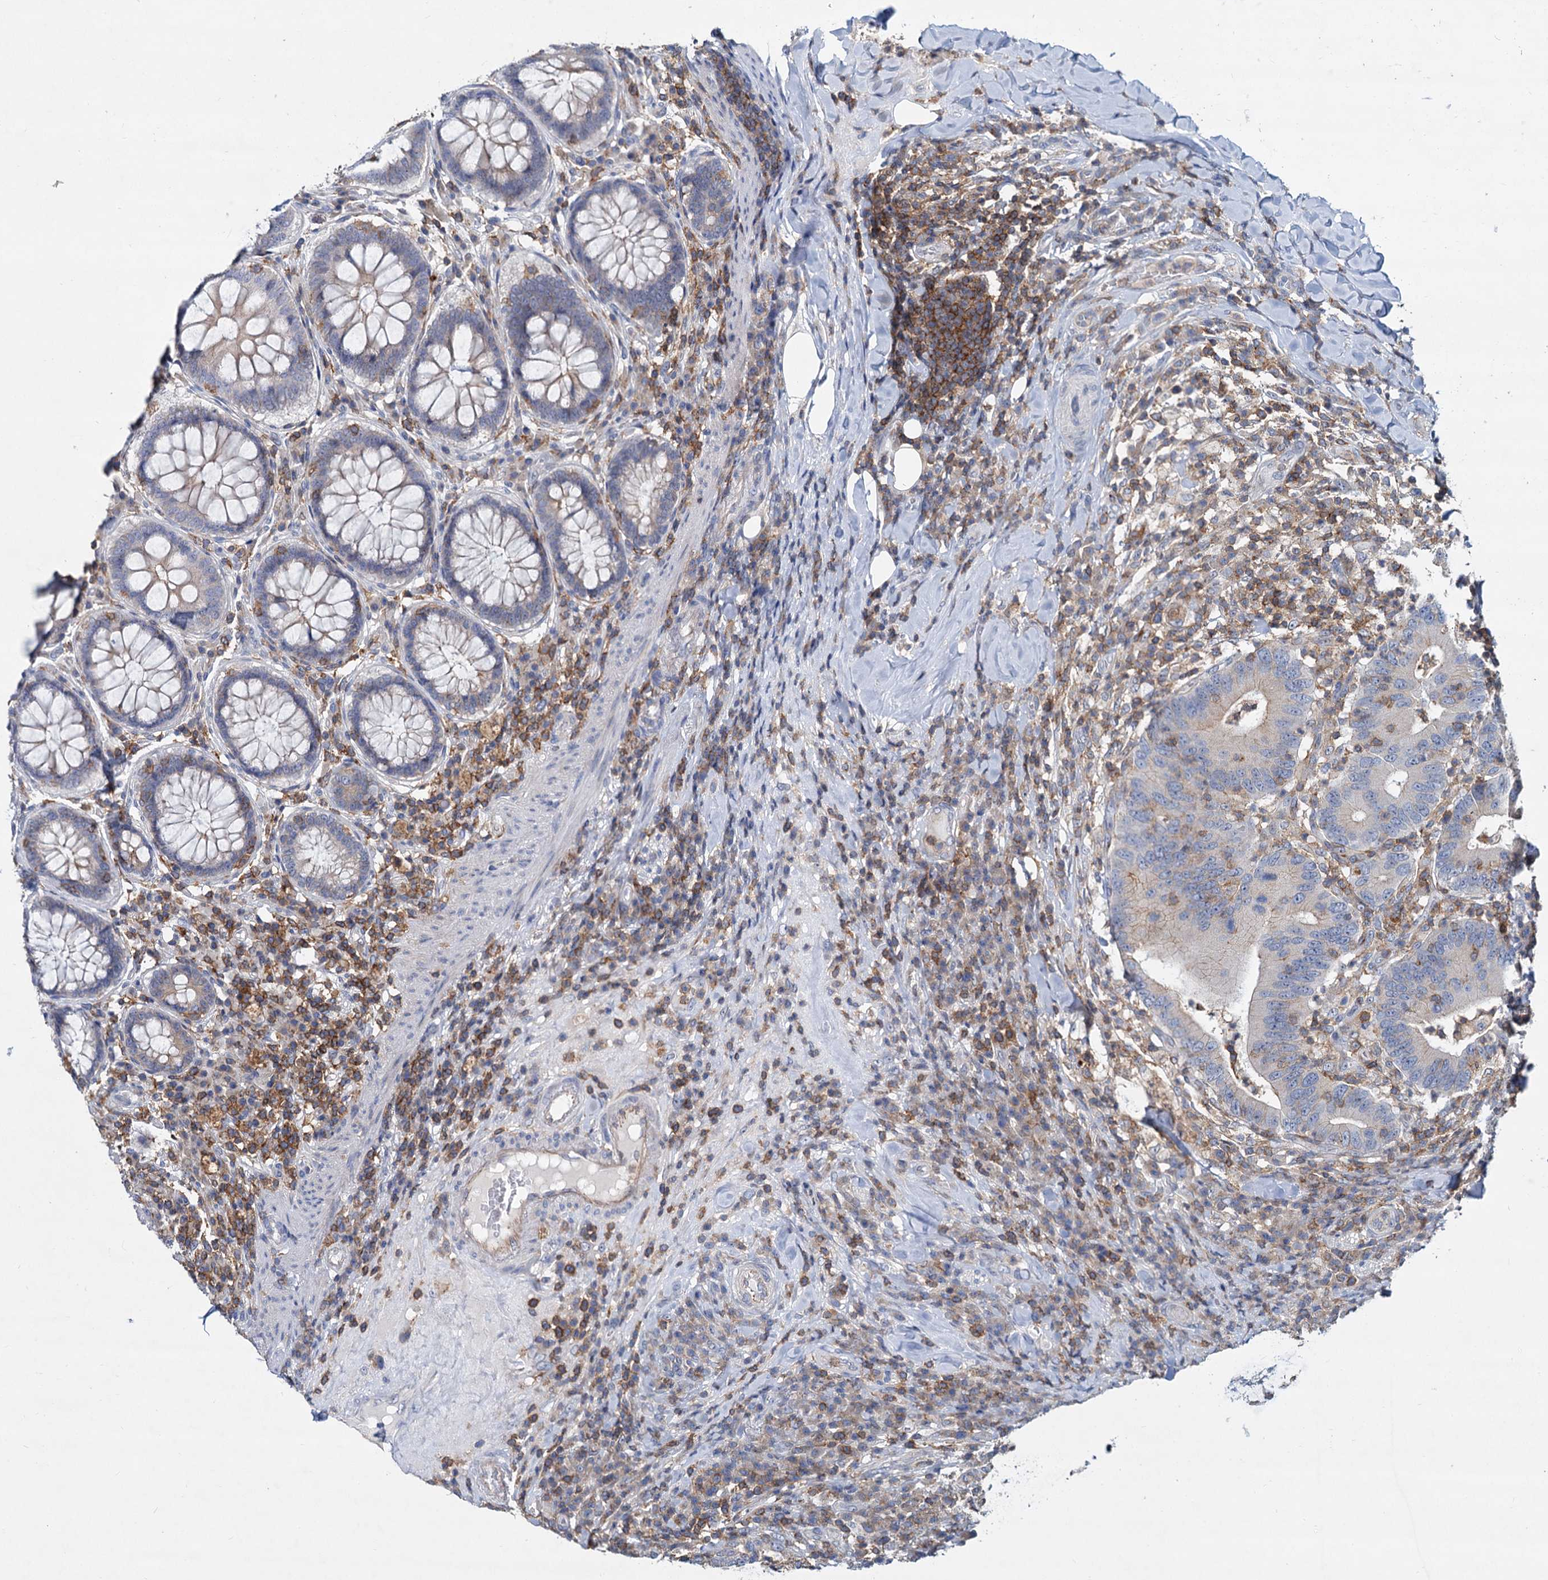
{"staining": {"intensity": "negative", "quantity": "none", "location": "none"}, "tissue": "colorectal cancer", "cell_type": "Tumor cells", "image_type": "cancer", "snomed": [{"axis": "morphology", "description": "Adenocarcinoma, NOS"}, {"axis": "topography", "description": "Colon"}], "caption": "Protein analysis of colorectal cancer (adenocarcinoma) demonstrates no significant positivity in tumor cells.", "gene": "LRCH4", "patient": {"sex": "female", "age": 66}}